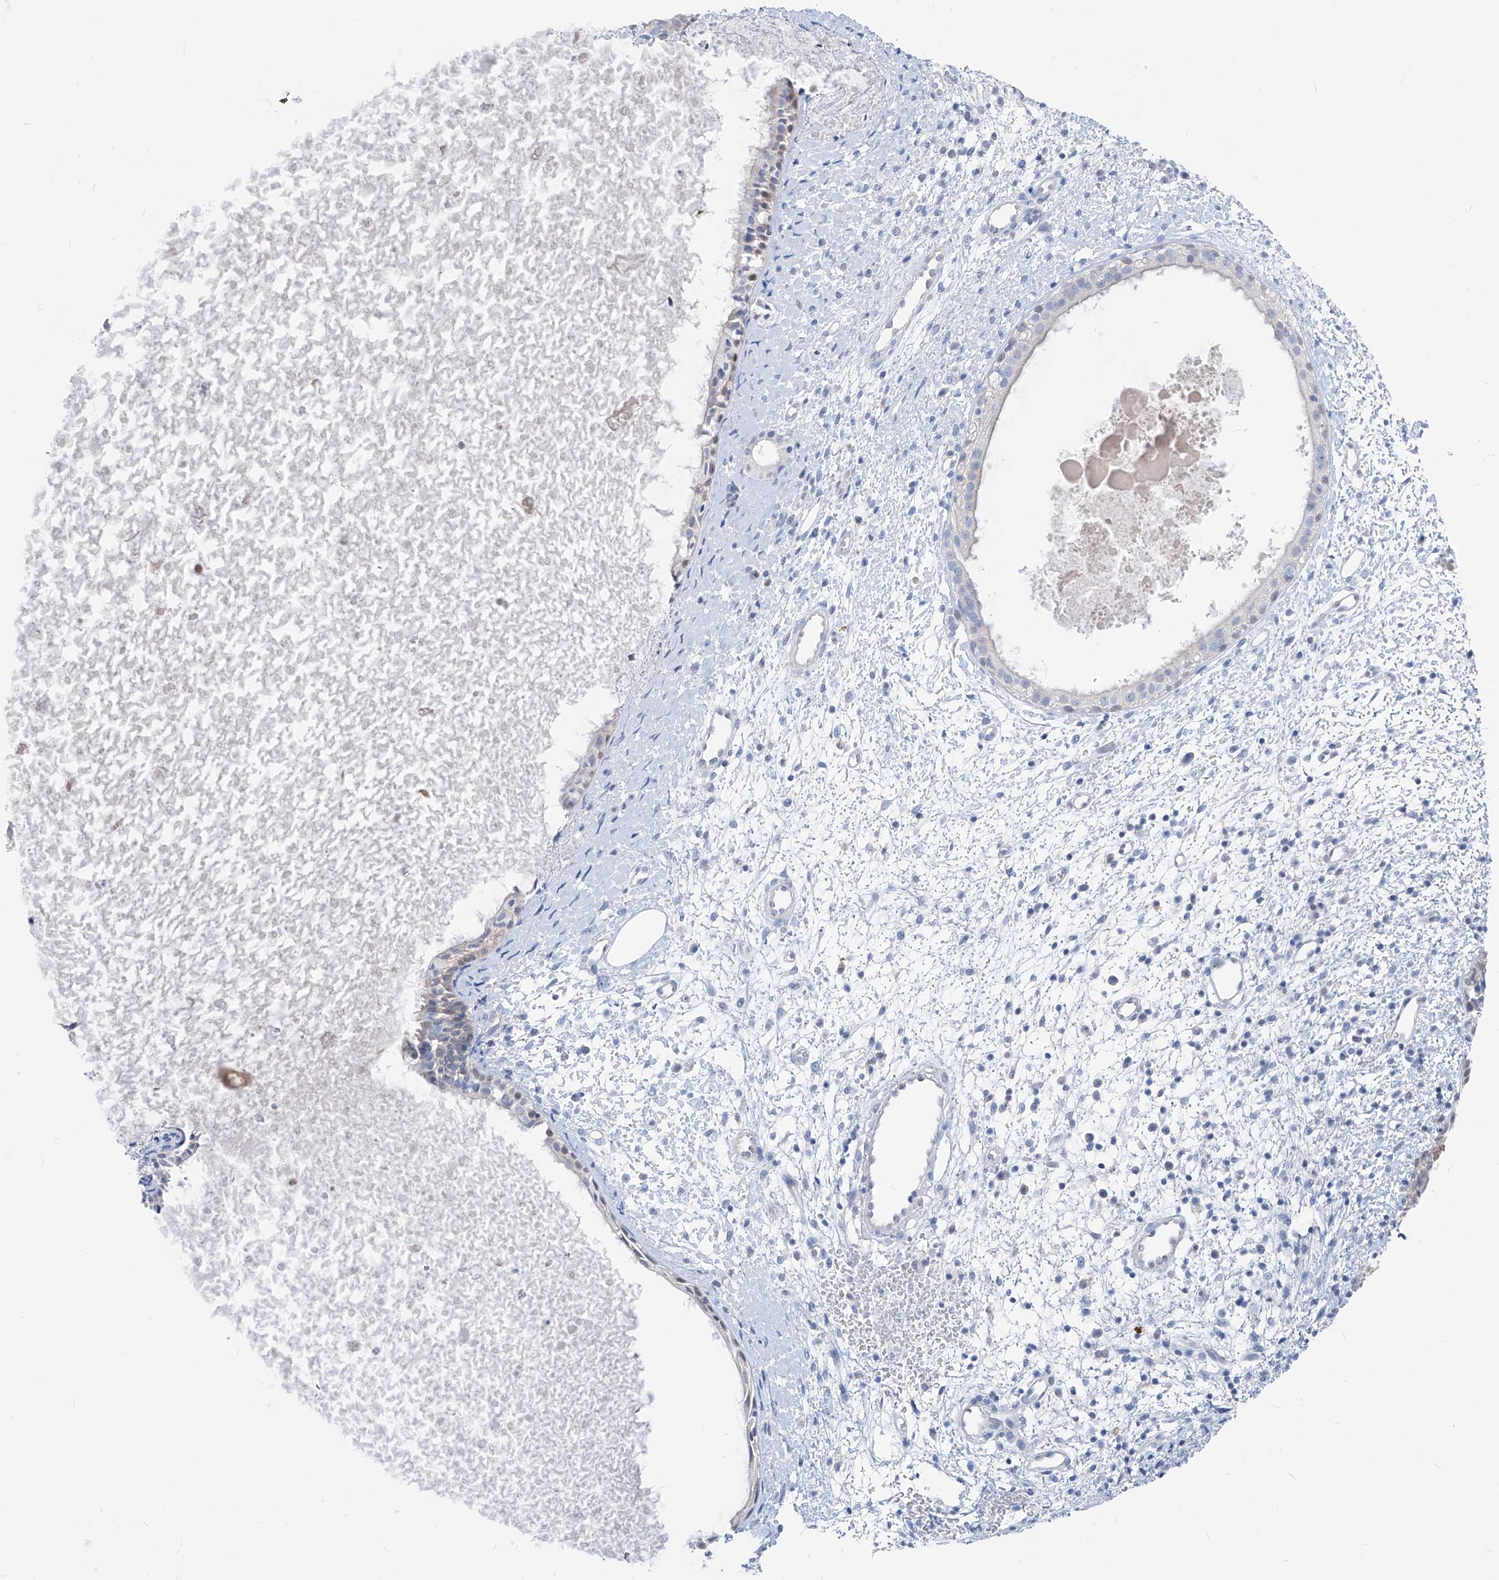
{"staining": {"intensity": "negative", "quantity": "none", "location": "none"}, "tissue": "nasopharynx", "cell_type": "Respiratory epithelial cells", "image_type": "normal", "snomed": [{"axis": "morphology", "description": "Normal tissue, NOS"}, {"axis": "topography", "description": "Nasopharynx"}], "caption": "IHC photomicrograph of normal nasopharynx: nasopharynx stained with DAB (3,3'-diaminobenzidine) exhibits no significant protein positivity in respiratory epithelial cells. (IHC, brightfield microscopy, high magnification).", "gene": "UFL1", "patient": {"sex": "male", "age": 22}}